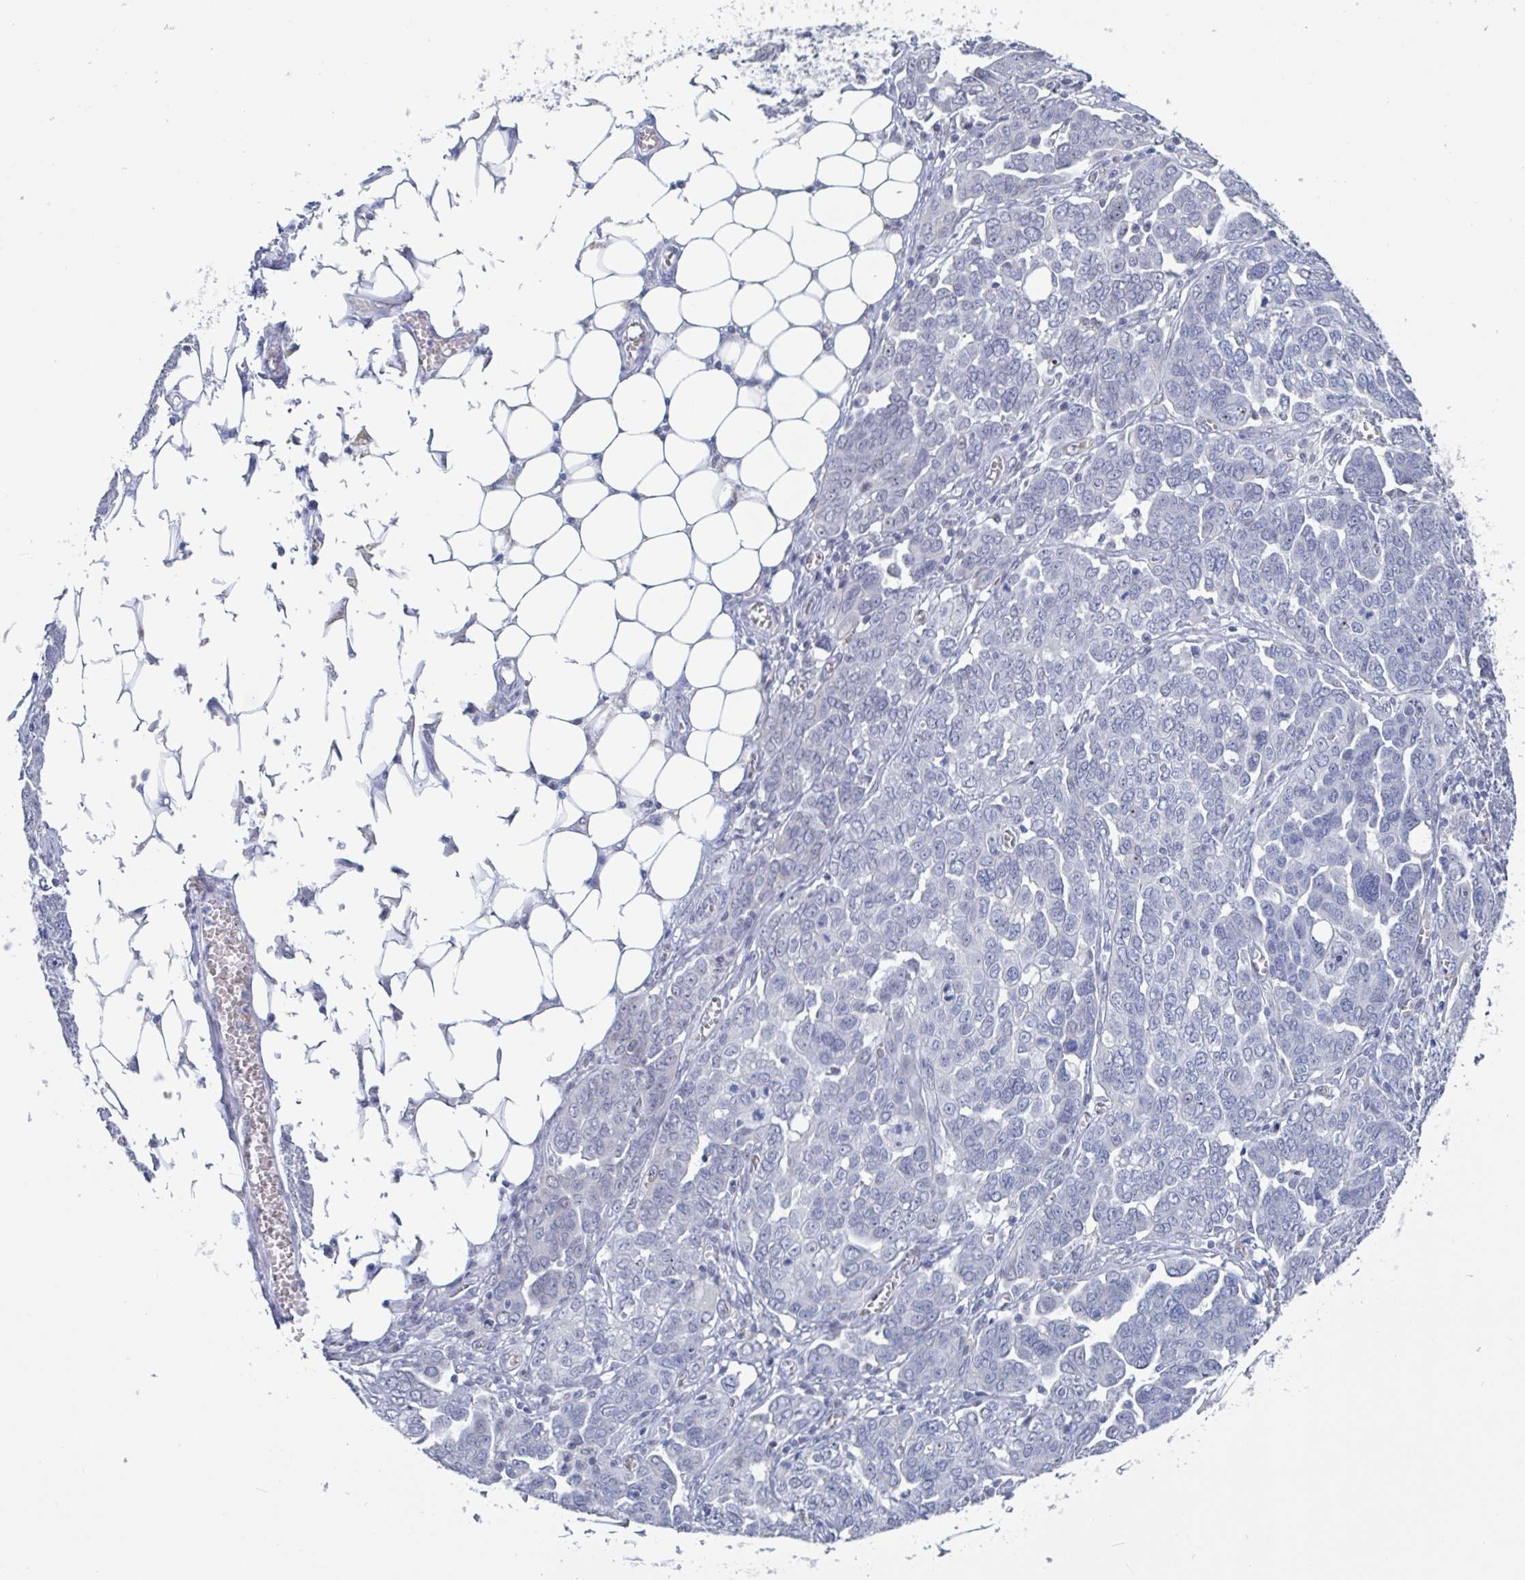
{"staining": {"intensity": "negative", "quantity": "none", "location": "none"}, "tissue": "ovarian cancer", "cell_type": "Tumor cells", "image_type": "cancer", "snomed": [{"axis": "morphology", "description": "Cystadenocarcinoma, serous, NOS"}, {"axis": "topography", "description": "Ovary"}], "caption": "Ovarian cancer (serous cystadenocarcinoma) was stained to show a protein in brown. There is no significant staining in tumor cells. The staining is performed using DAB brown chromogen with nuclei counter-stained in using hematoxylin.", "gene": "KDM4D", "patient": {"sex": "female", "age": 59}}